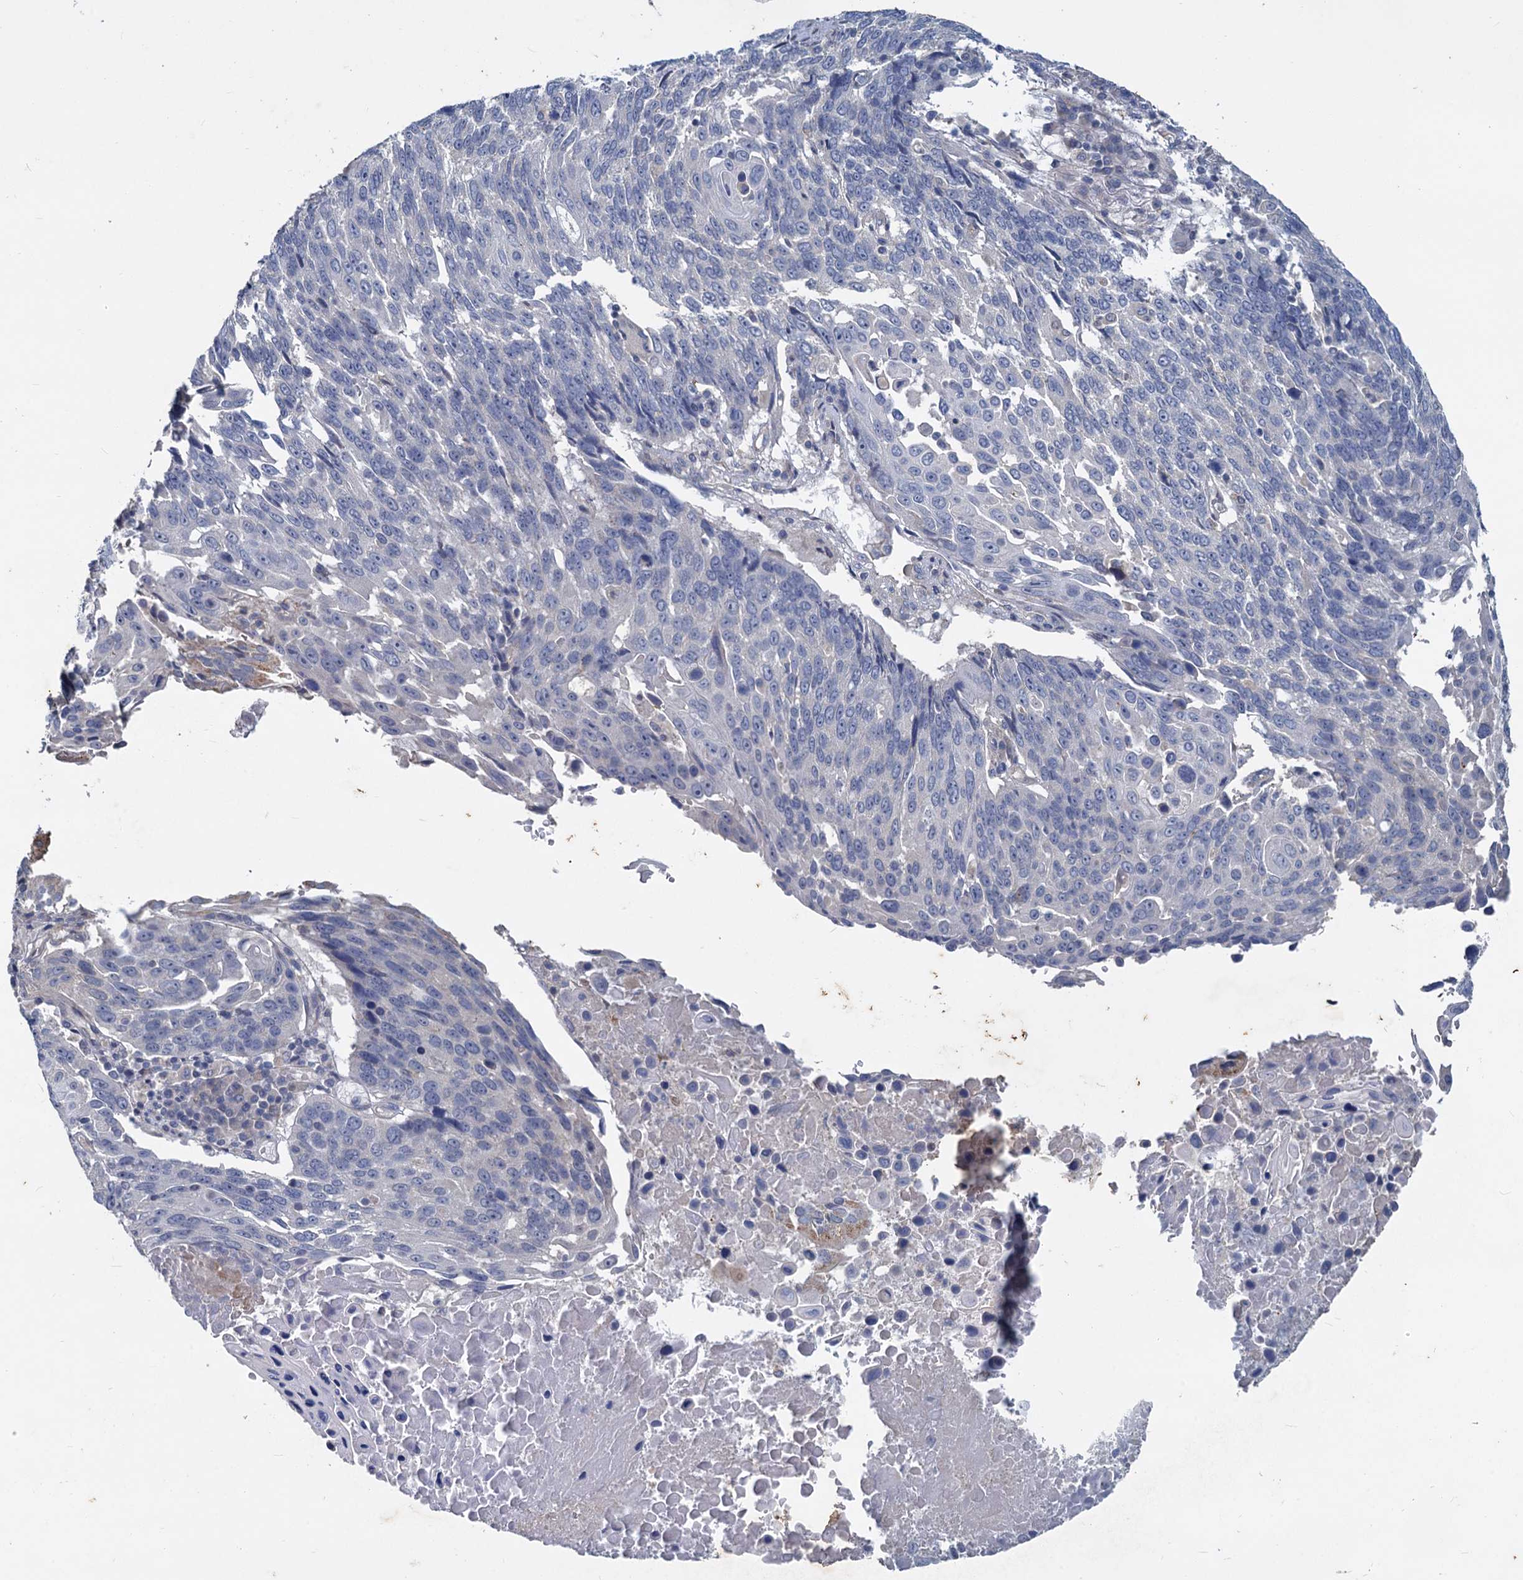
{"staining": {"intensity": "negative", "quantity": "none", "location": "none"}, "tissue": "lung cancer", "cell_type": "Tumor cells", "image_type": "cancer", "snomed": [{"axis": "morphology", "description": "Squamous cell carcinoma, NOS"}, {"axis": "topography", "description": "Lung"}], "caption": "DAB (3,3'-diaminobenzidine) immunohistochemical staining of human lung squamous cell carcinoma reveals no significant expression in tumor cells. Nuclei are stained in blue.", "gene": "SLC2A7", "patient": {"sex": "male", "age": 66}}